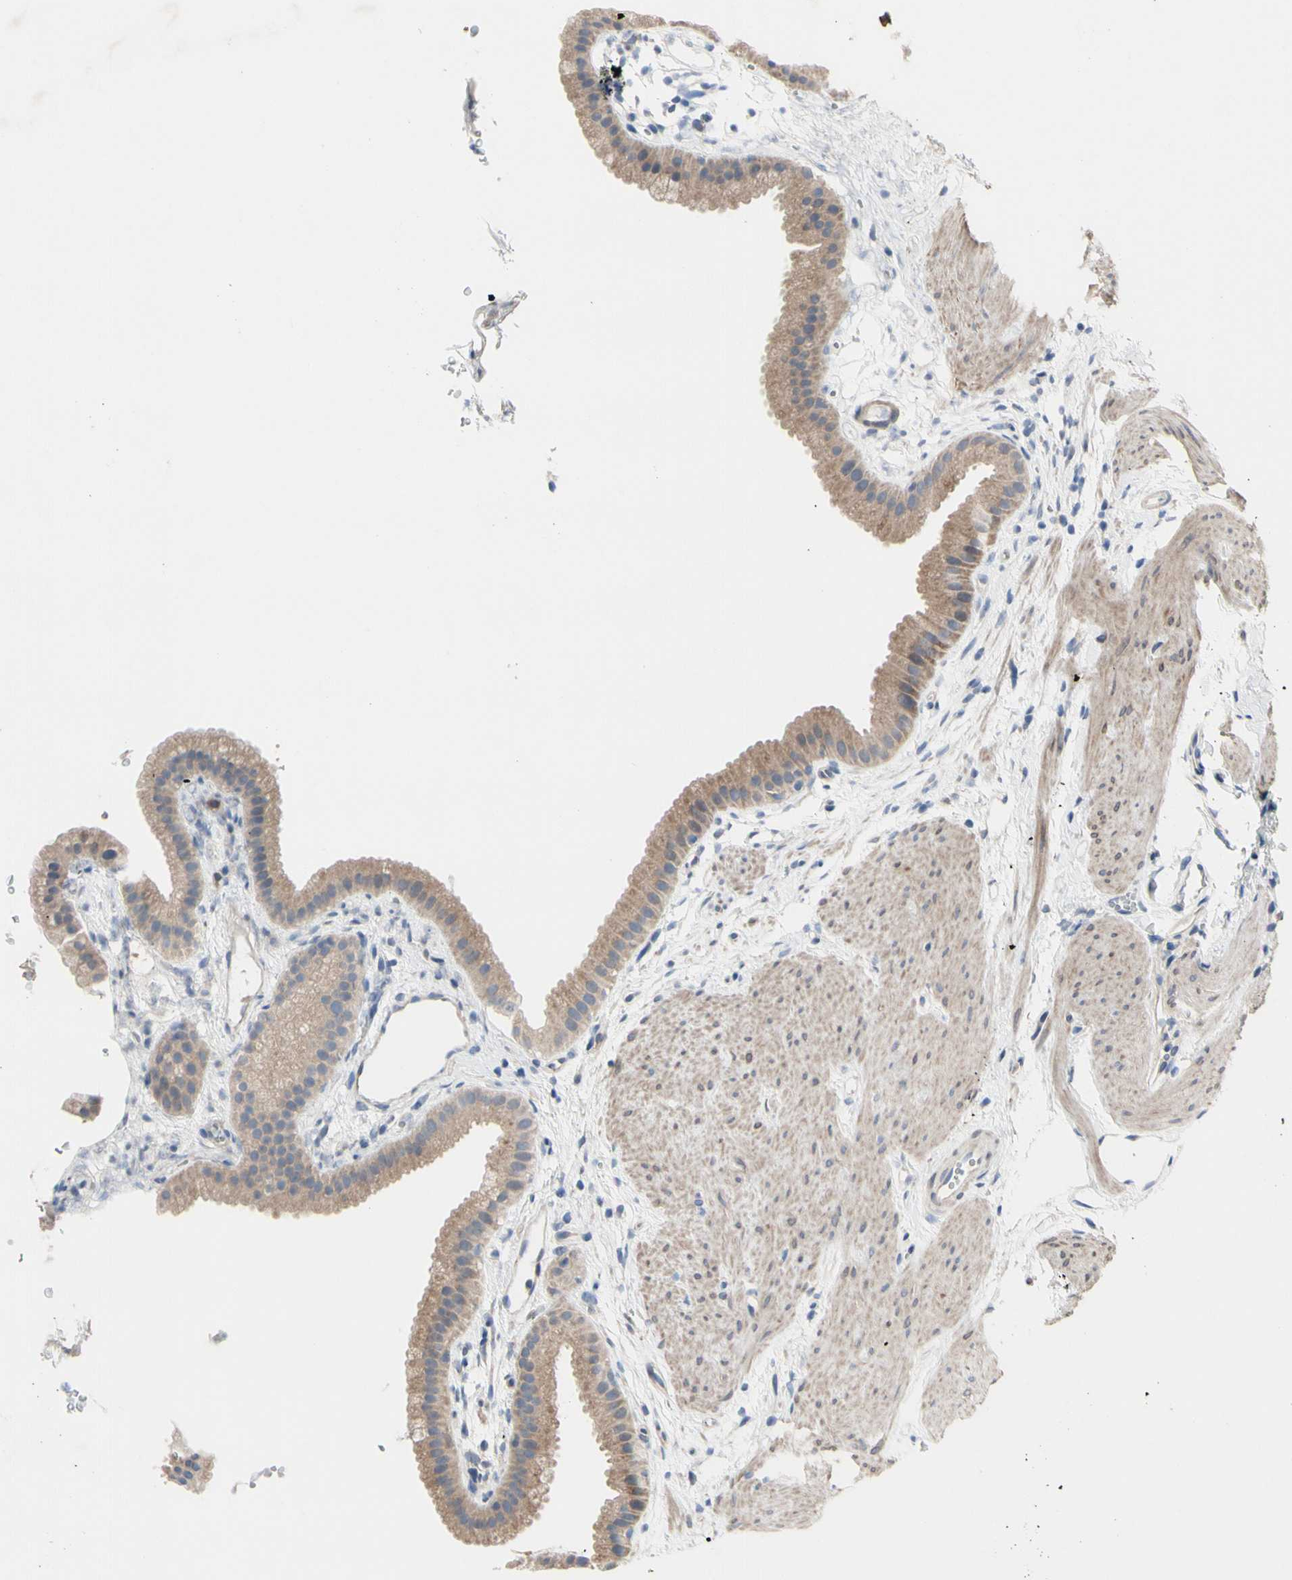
{"staining": {"intensity": "moderate", "quantity": ">75%", "location": "cytoplasmic/membranous"}, "tissue": "gallbladder", "cell_type": "Glandular cells", "image_type": "normal", "snomed": [{"axis": "morphology", "description": "Normal tissue, NOS"}, {"axis": "topography", "description": "Gallbladder"}], "caption": "Glandular cells show medium levels of moderate cytoplasmic/membranous expression in about >75% of cells in normal gallbladder.", "gene": "TTC14", "patient": {"sex": "female", "age": 64}}